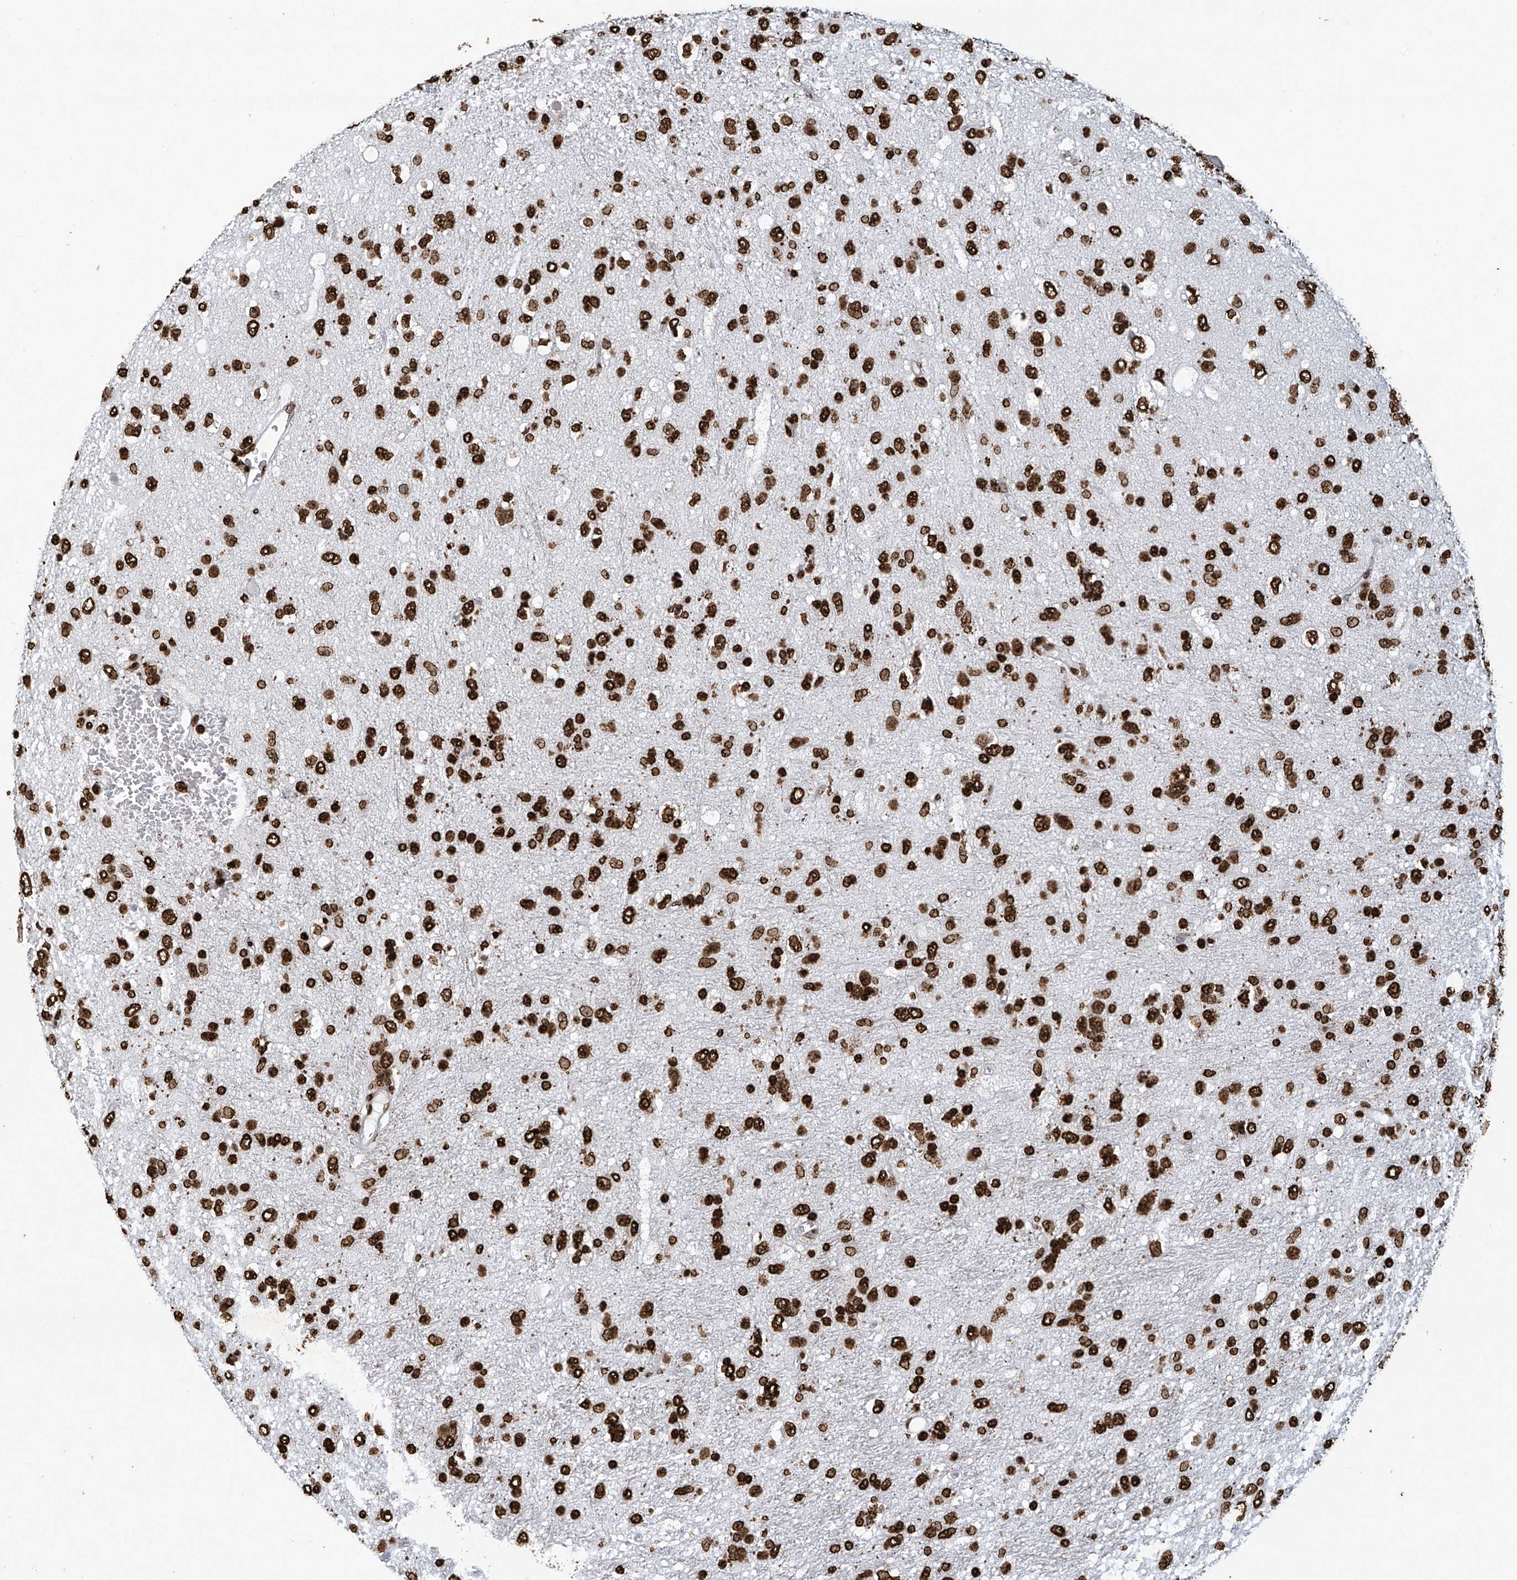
{"staining": {"intensity": "strong", "quantity": ">75%", "location": "nuclear"}, "tissue": "glioma", "cell_type": "Tumor cells", "image_type": "cancer", "snomed": [{"axis": "morphology", "description": "Glioma, malignant, Low grade"}, {"axis": "topography", "description": "Brain"}], "caption": "This micrograph demonstrates IHC staining of human glioma, with high strong nuclear expression in about >75% of tumor cells.", "gene": "H3-3A", "patient": {"sex": "male", "age": 77}}